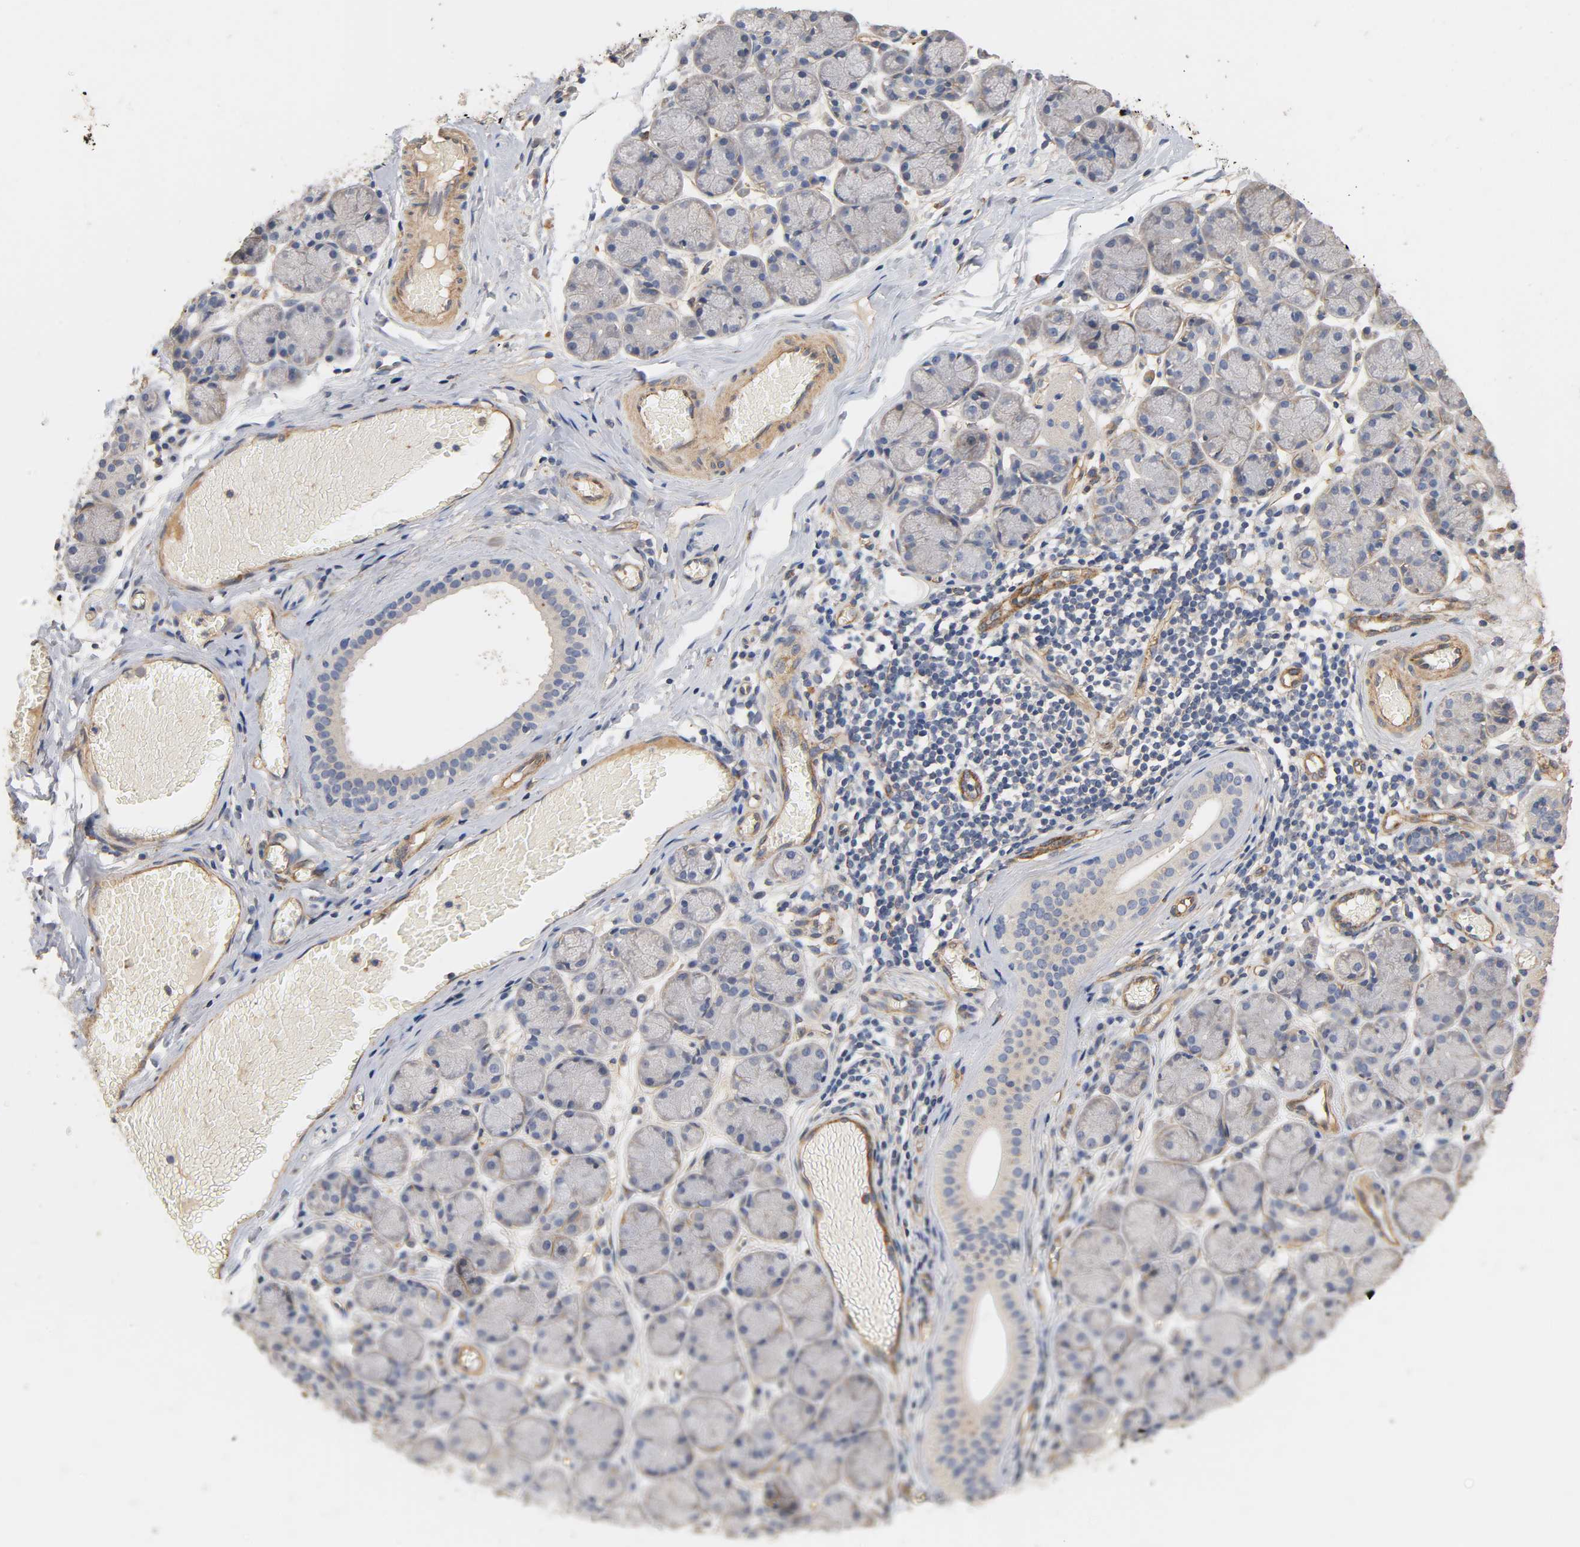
{"staining": {"intensity": "negative", "quantity": "none", "location": "none"}, "tissue": "salivary gland", "cell_type": "Glandular cells", "image_type": "normal", "snomed": [{"axis": "morphology", "description": "Normal tissue, NOS"}, {"axis": "topography", "description": "Salivary gland"}], "caption": "The image reveals no staining of glandular cells in normal salivary gland. (Stains: DAB (3,3'-diaminobenzidine) IHC with hematoxylin counter stain, Microscopy: brightfield microscopy at high magnification).", "gene": "IFITM2", "patient": {"sex": "female", "age": 24}}